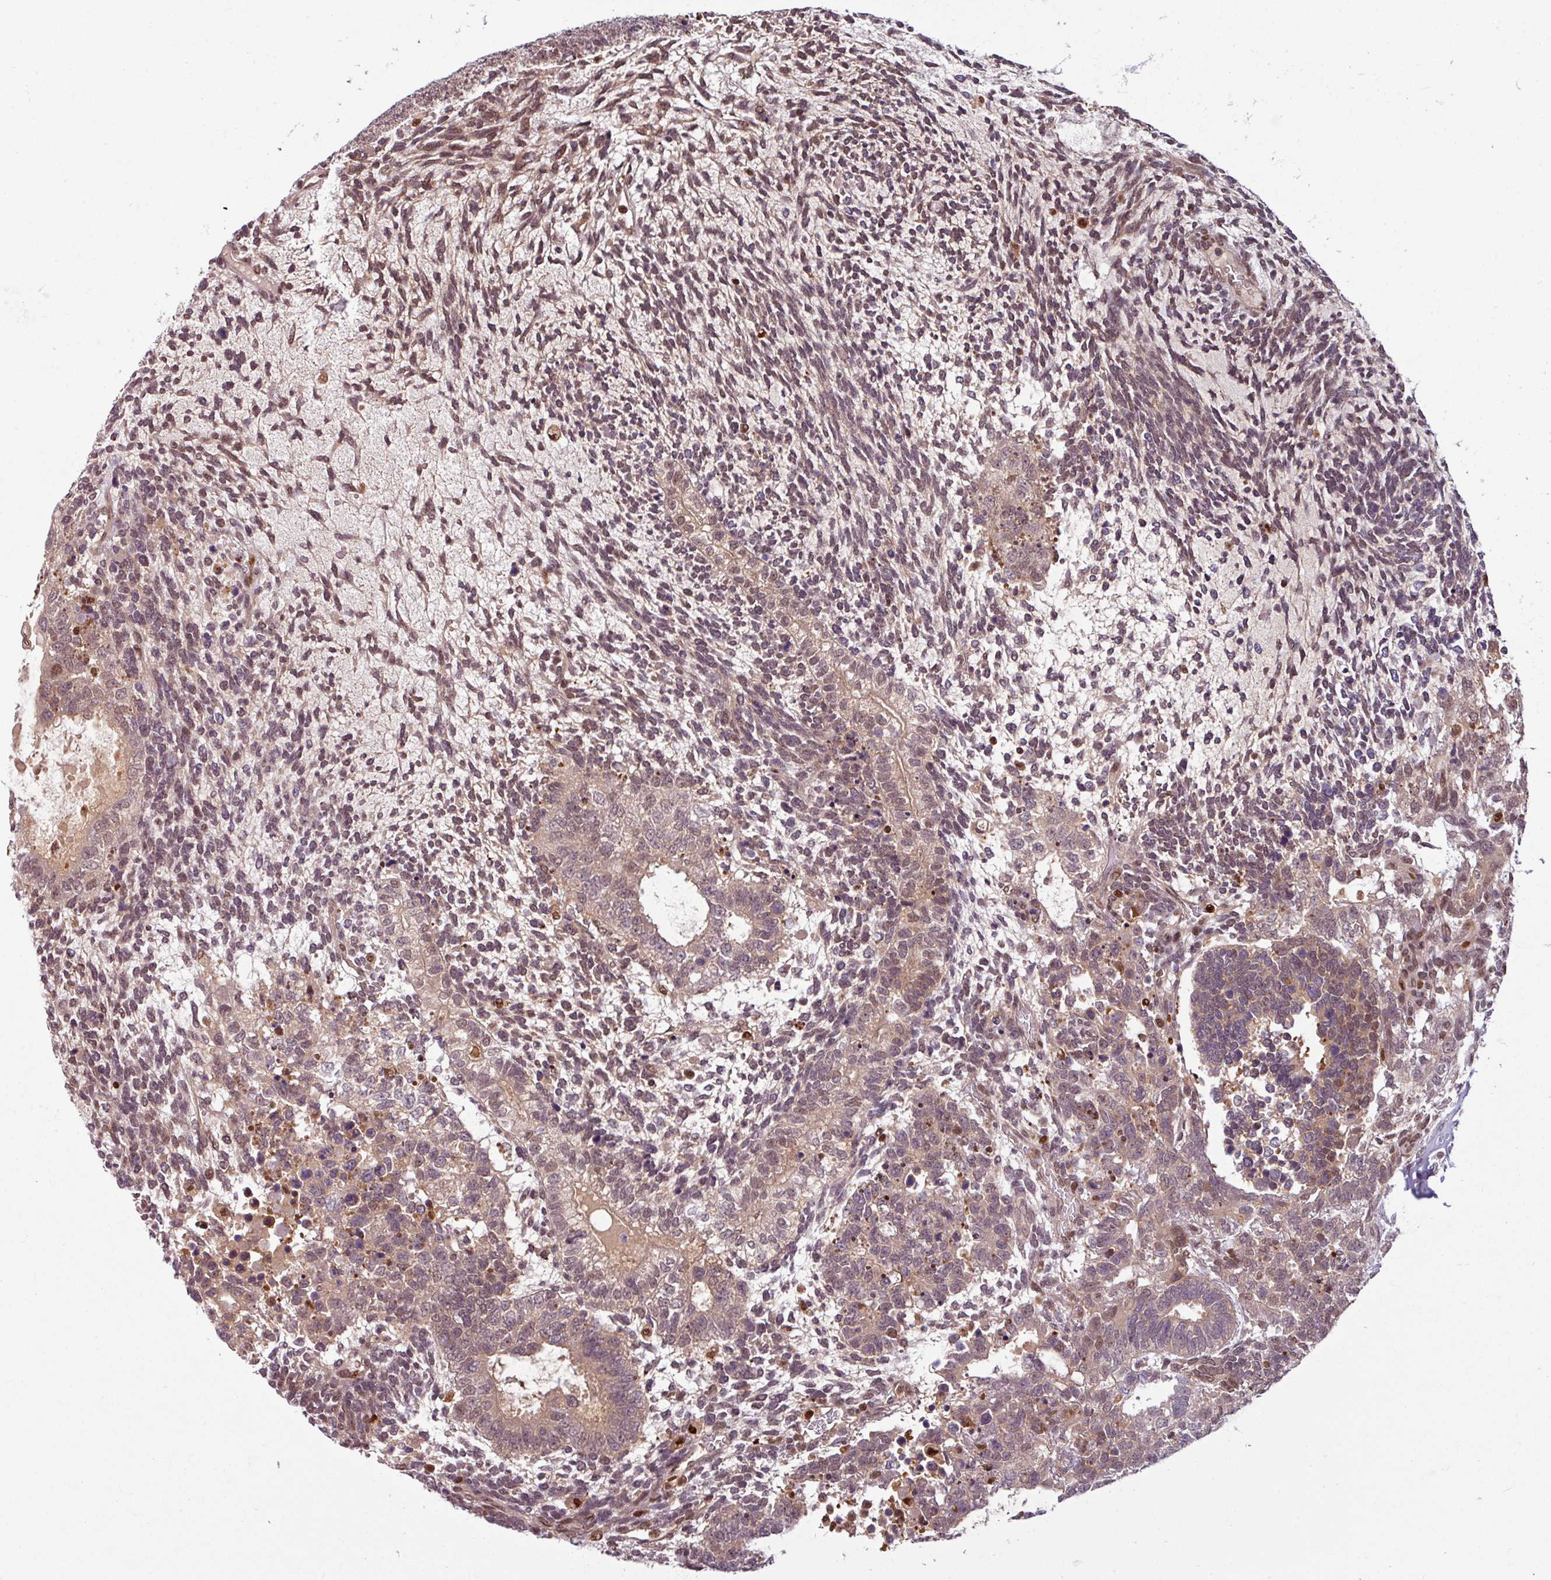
{"staining": {"intensity": "weak", "quantity": "25%-75%", "location": "cytoplasmic/membranous,nuclear"}, "tissue": "testis cancer", "cell_type": "Tumor cells", "image_type": "cancer", "snomed": [{"axis": "morphology", "description": "Carcinoma, Embryonal, NOS"}, {"axis": "topography", "description": "Testis"}], "caption": "Human testis embryonal carcinoma stained for a protein (brown) reveals weak cytoplasmic/membranous and nuclear positive expression in approximately 25%-75% of tumor cells.", "gene": "KCTD11", "patient": {"sex": "male", "age": 23}}